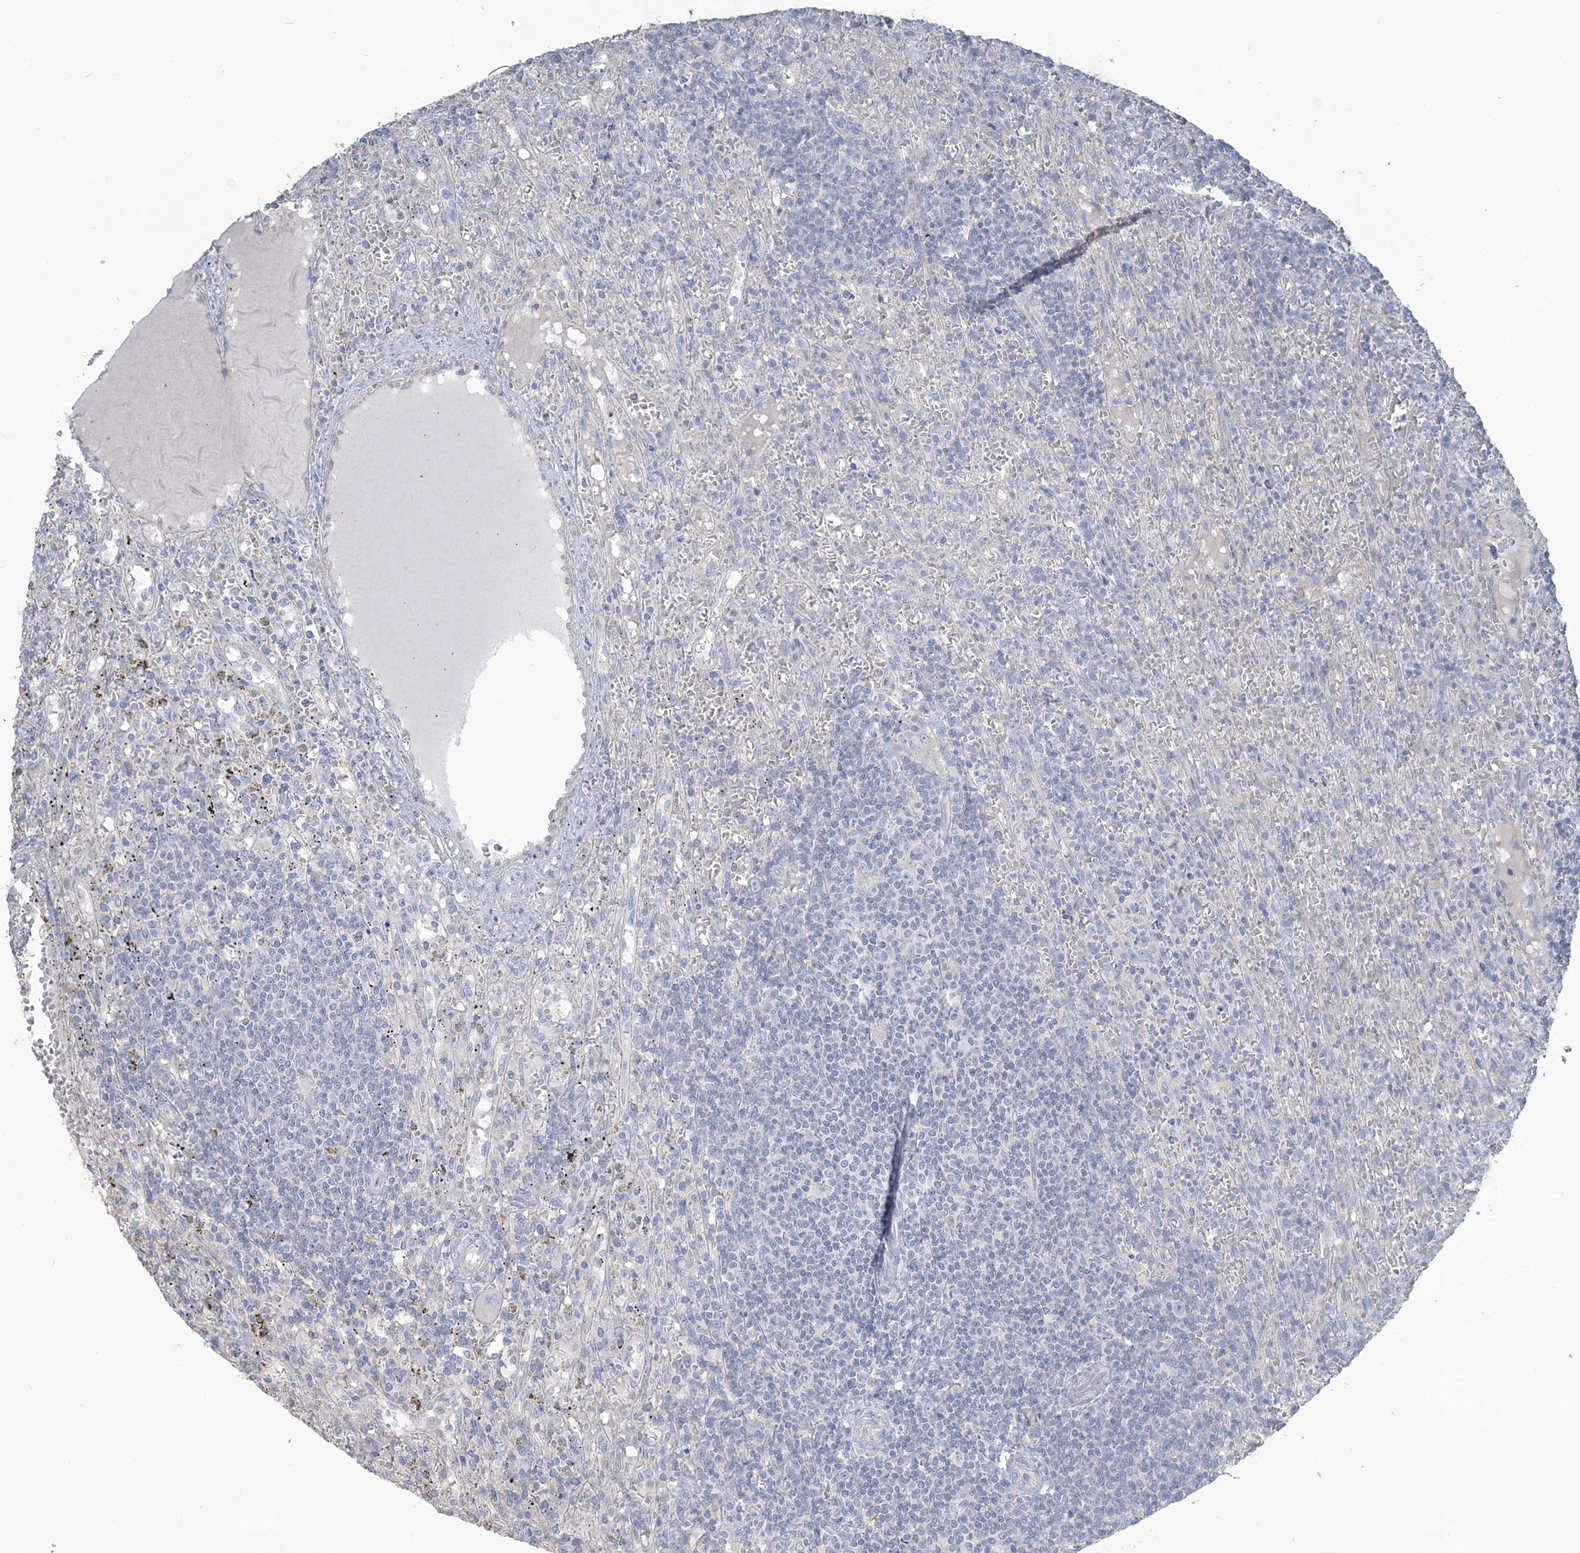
{"staining": {"intensity": "negative", "quantity": "none", "location": "none"}, "tissue": "lymphoma", "cell_type": "Tumor cells", "image_type": "cancer", "snomed": [{"axis": "morphology", "description": "Malignant lymphoma, non-Hodgkin's type, Low grade"}, {"axis": "topography", "description": "Spleen"}], "caption": "Immunohistochemical staining of human malignant lymphoma, non-Hodgkin's type (low-grade) exhibits no significant expression in tumor cells. Brightfield microscopy of immunohistochemistry (IHC) stained with DAB (3,3'-diaminobenzidine) (brown) and hematoxylin (blue), captured at high magnification.", "gene": "NPHS2", "patient": {"sex": "male", "age": 76}}